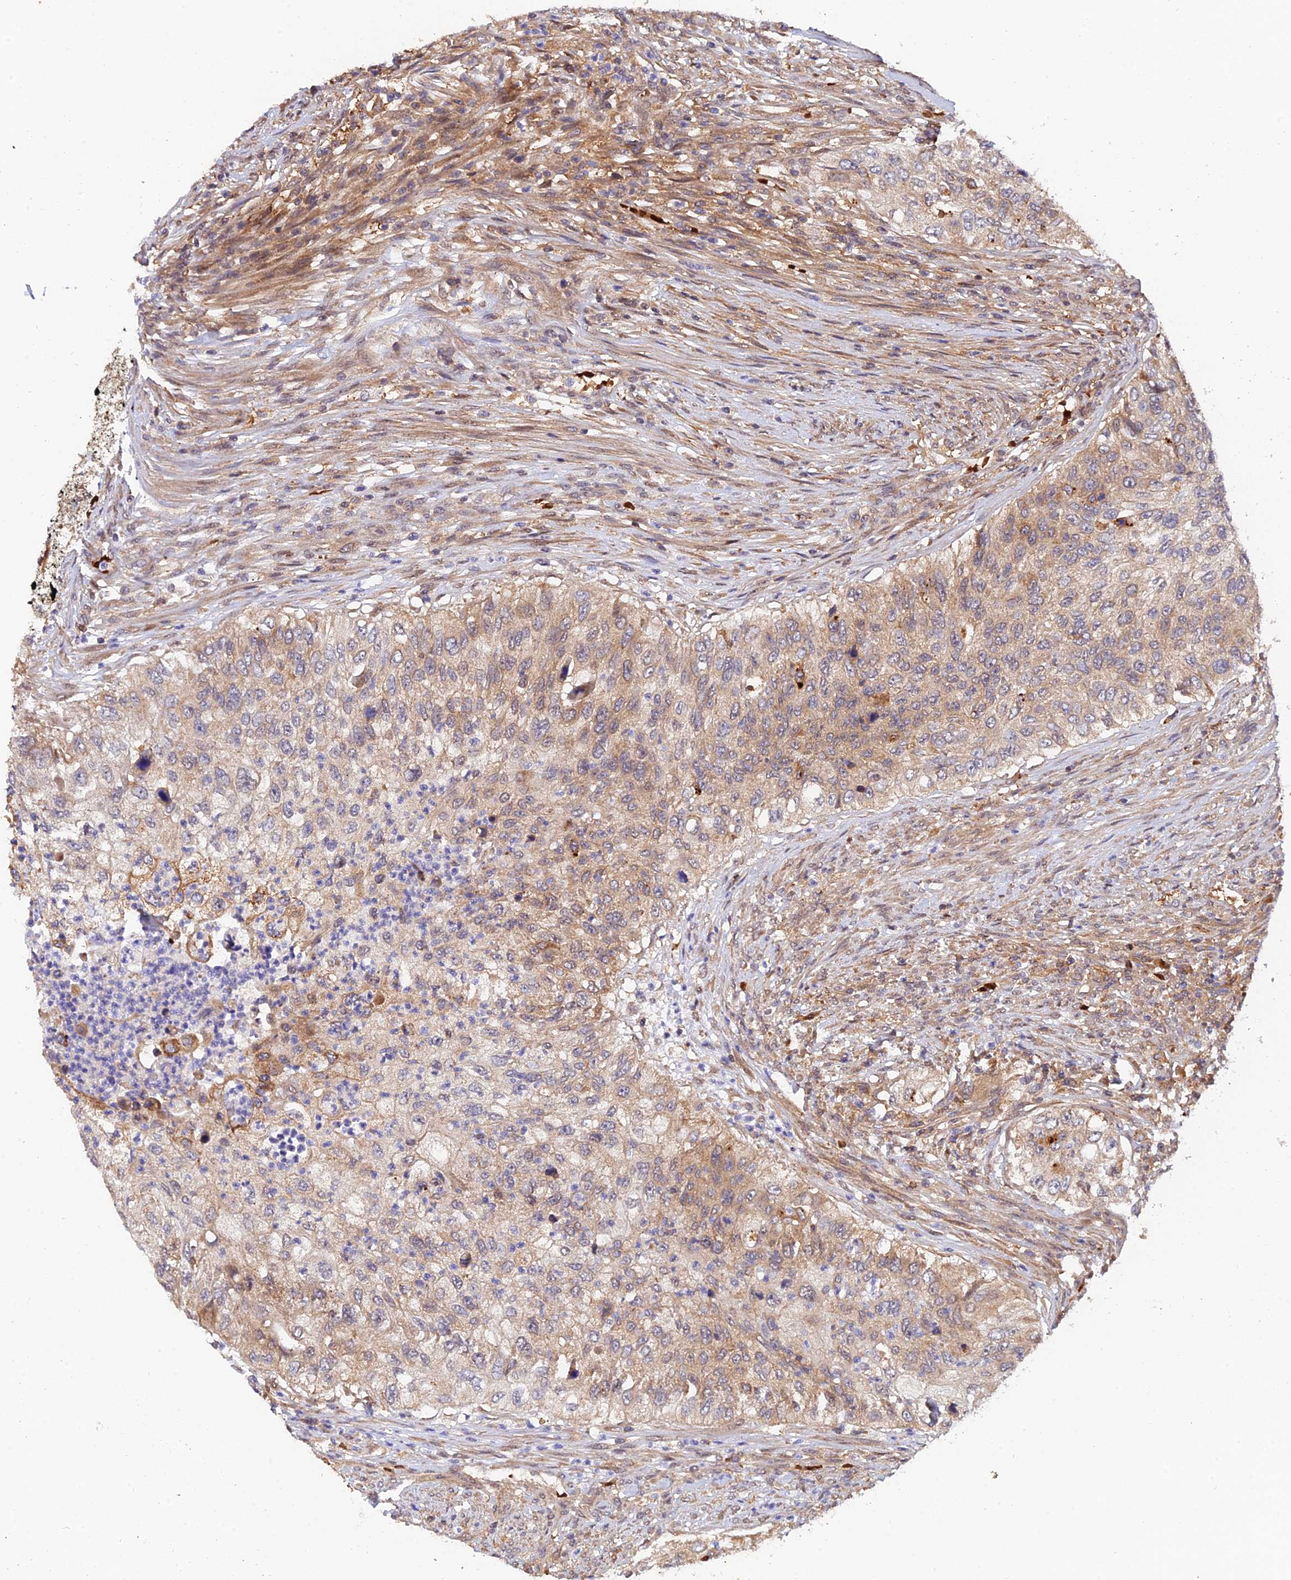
{"staining": {"intensity": "moderate", "quantity": "25%-75%", "location": "cytoplasmic/membranous"}, "tissue": "urothelial cancer", "cell_type": "Tumor cells", "image_type": "cancer", "snomed": [{"axis": "morphology", "description": "Urothelial carcinoma, High grade"}, {"axis": "topography", "description": "Urinary bladder"}], "caption": "Immunohistochemical staining of urothelial carcinoma (high-grade) displays medium levels of moderate cytoplasmic/membranous staining in approximately 25%-75% of tumor cells. The staining was performed using DAB (3,3'-diaminobenzidine) to visualize the protein expression in brown, while the nuclei were stained in blue with hematoxylin (Magnification: 20x).", "gene": "ARL2BP", "patient": {"sex": "female", "age": 60}}